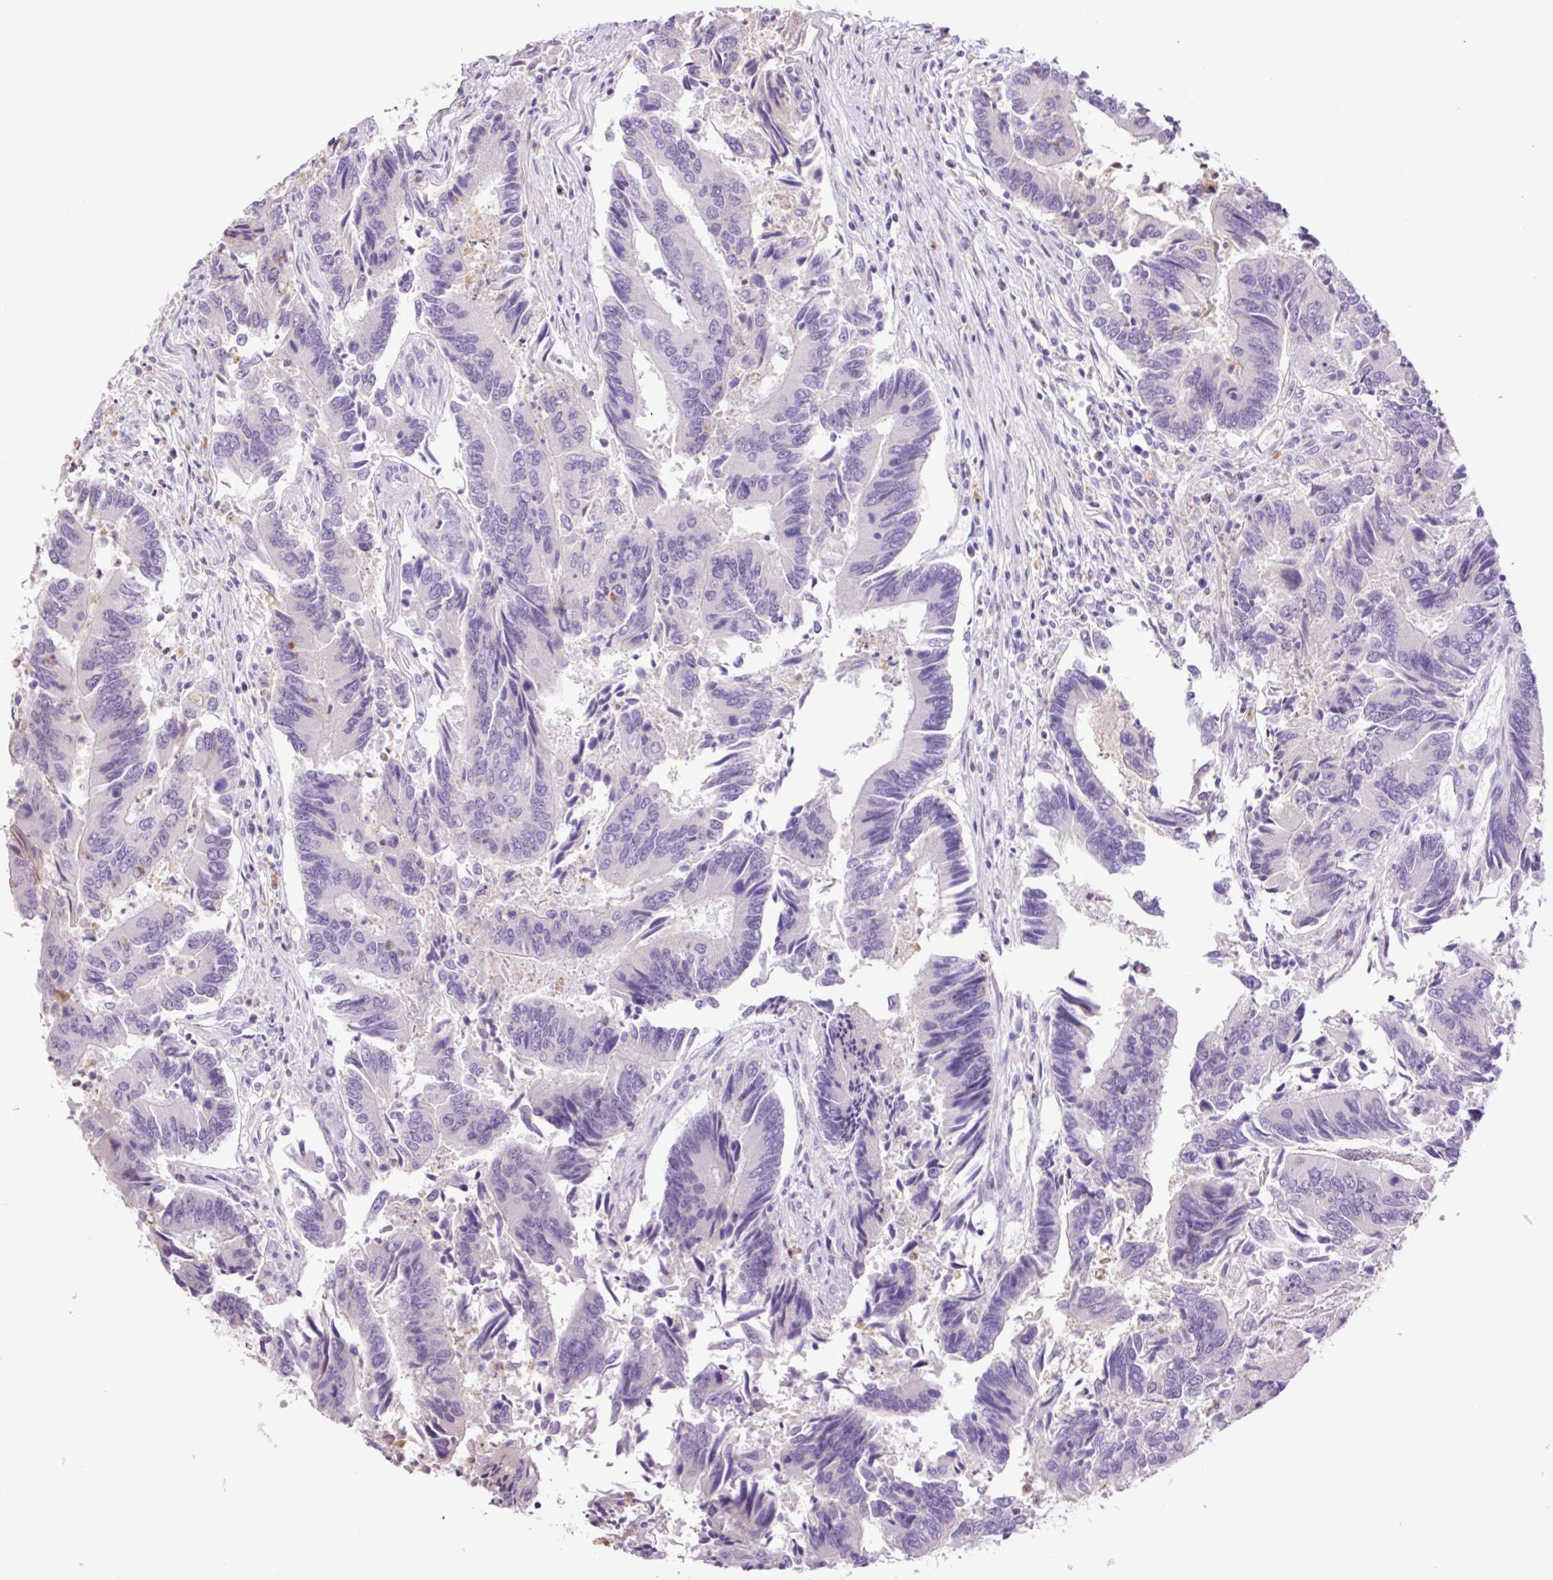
{"staining": {"intensity": "negative", "quantity": "none", "location": "none"}, "tissue": "colorectal cancer", "cell_type": "Tumor cells", "image_type": "cancer", "snomed": [{"axis": "morphology", "description": "Adenocarcinoma, NOS"}, {"axis": "topography", "description": "Colon"}], "caption": "Immunohistochemistry (IHC) image of neoplastic tissue: colorectal cancer (adenocarcinoma) stained with DAB (3,3'-diaminobenzidine) reveals no significant protein expression in tumor cells. (Immunohistochemistry, brightfield microscopy, high magnification).", "gene": "MFSD3", "patient": {"sex": "female", "age": 67}}